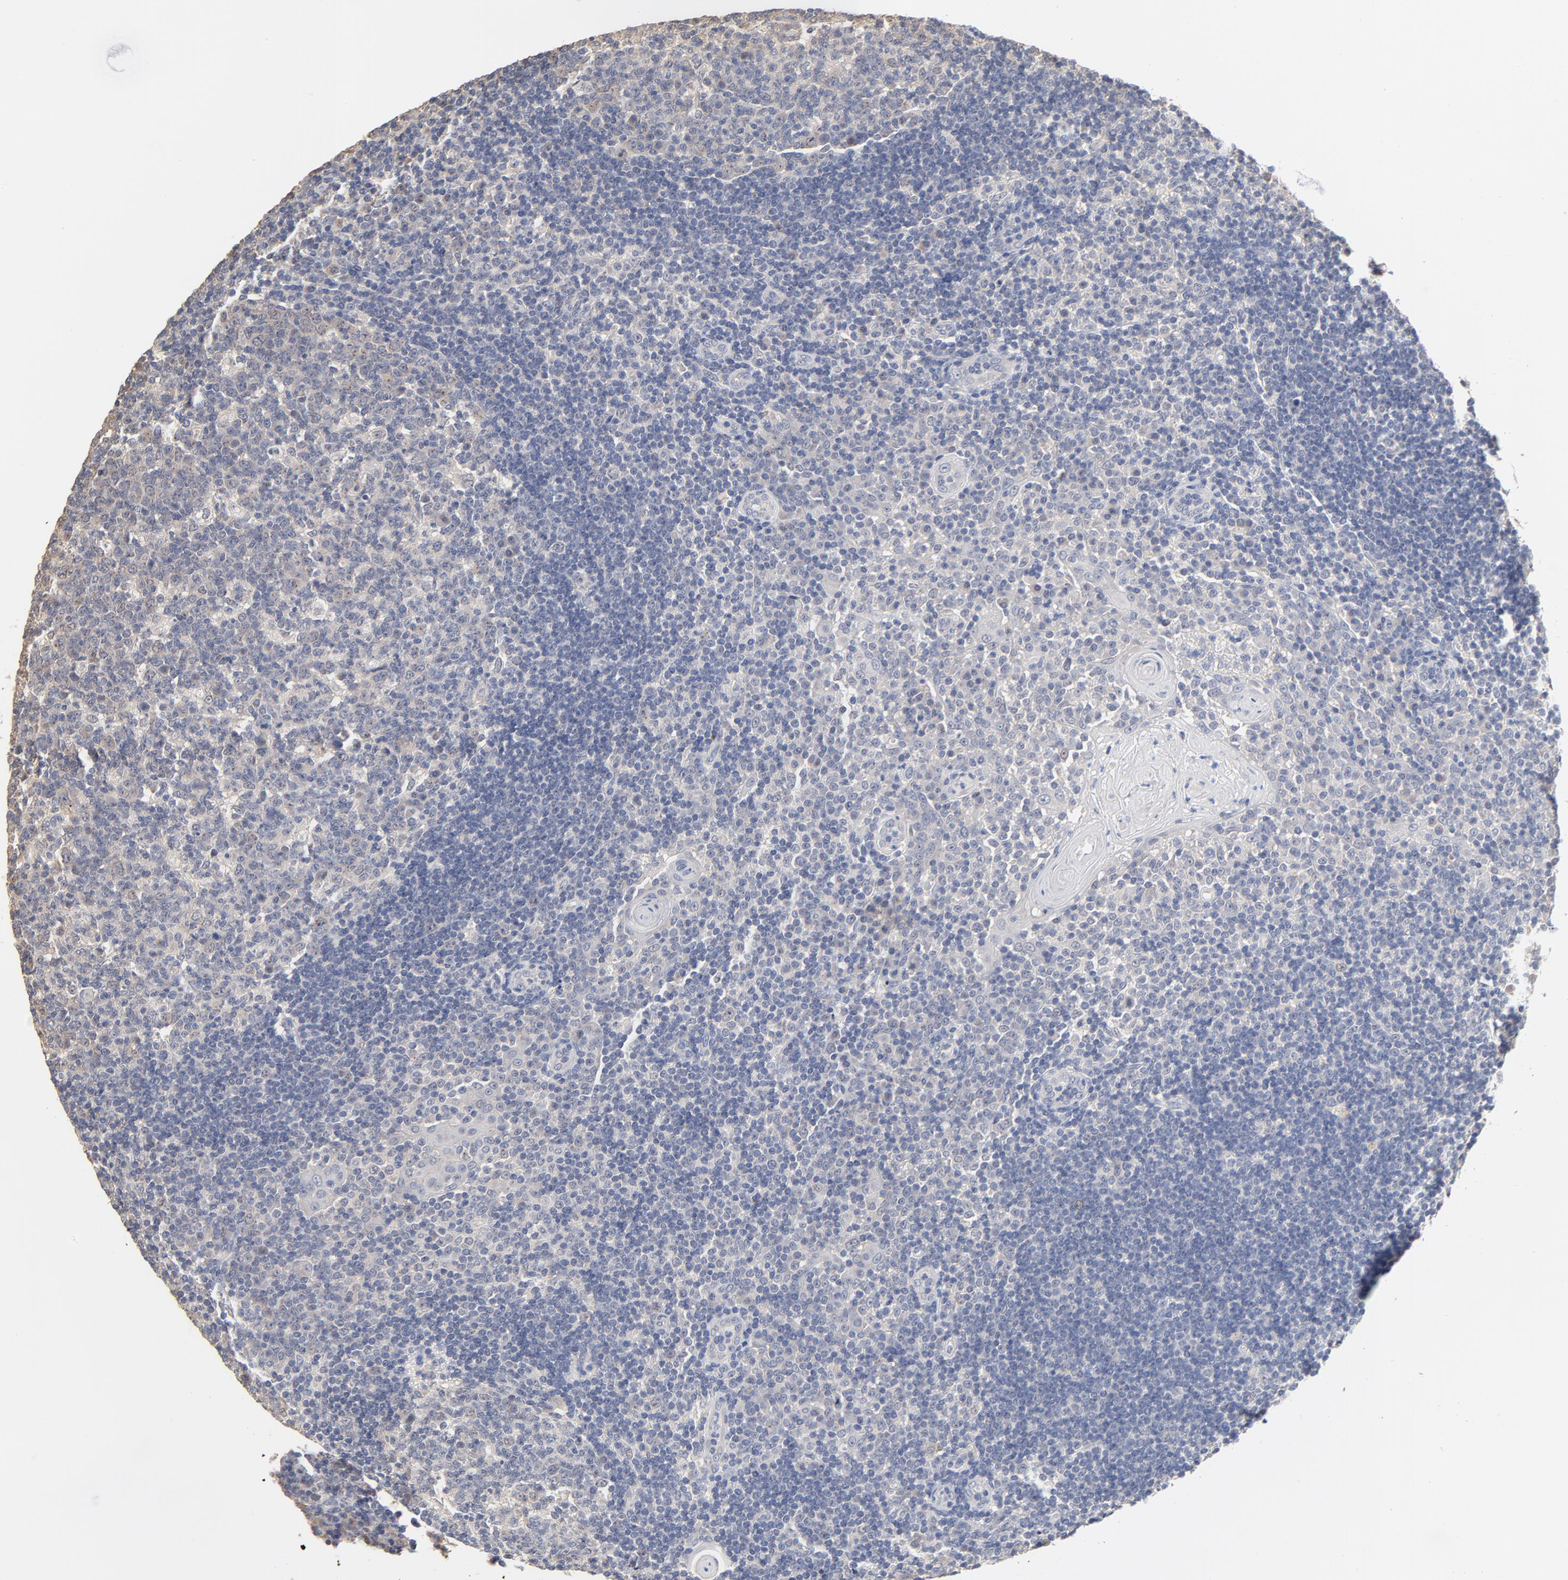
{"staining": {"intensity": "weak", "quantity": "25%-75%", "location": "cytoplasmic/membranous"}, "tissue": "tonsil", "cell_type": "Germinal center cells", "image_type": "normal", "snomed": [{"axis": "morphology", "description": "Normal tissue, NOS"}, {"axis": "topography", "description": "Tonsil"}], "caption": "Immunohistochemical staining of normal tonsil shows 25%-75% levels of weak cytoplasmic/membranous protein staining in about 25%-75% of germinal center cells.", "gene": "DNAL4", "patient": {"sex": "female", "age": 40}}